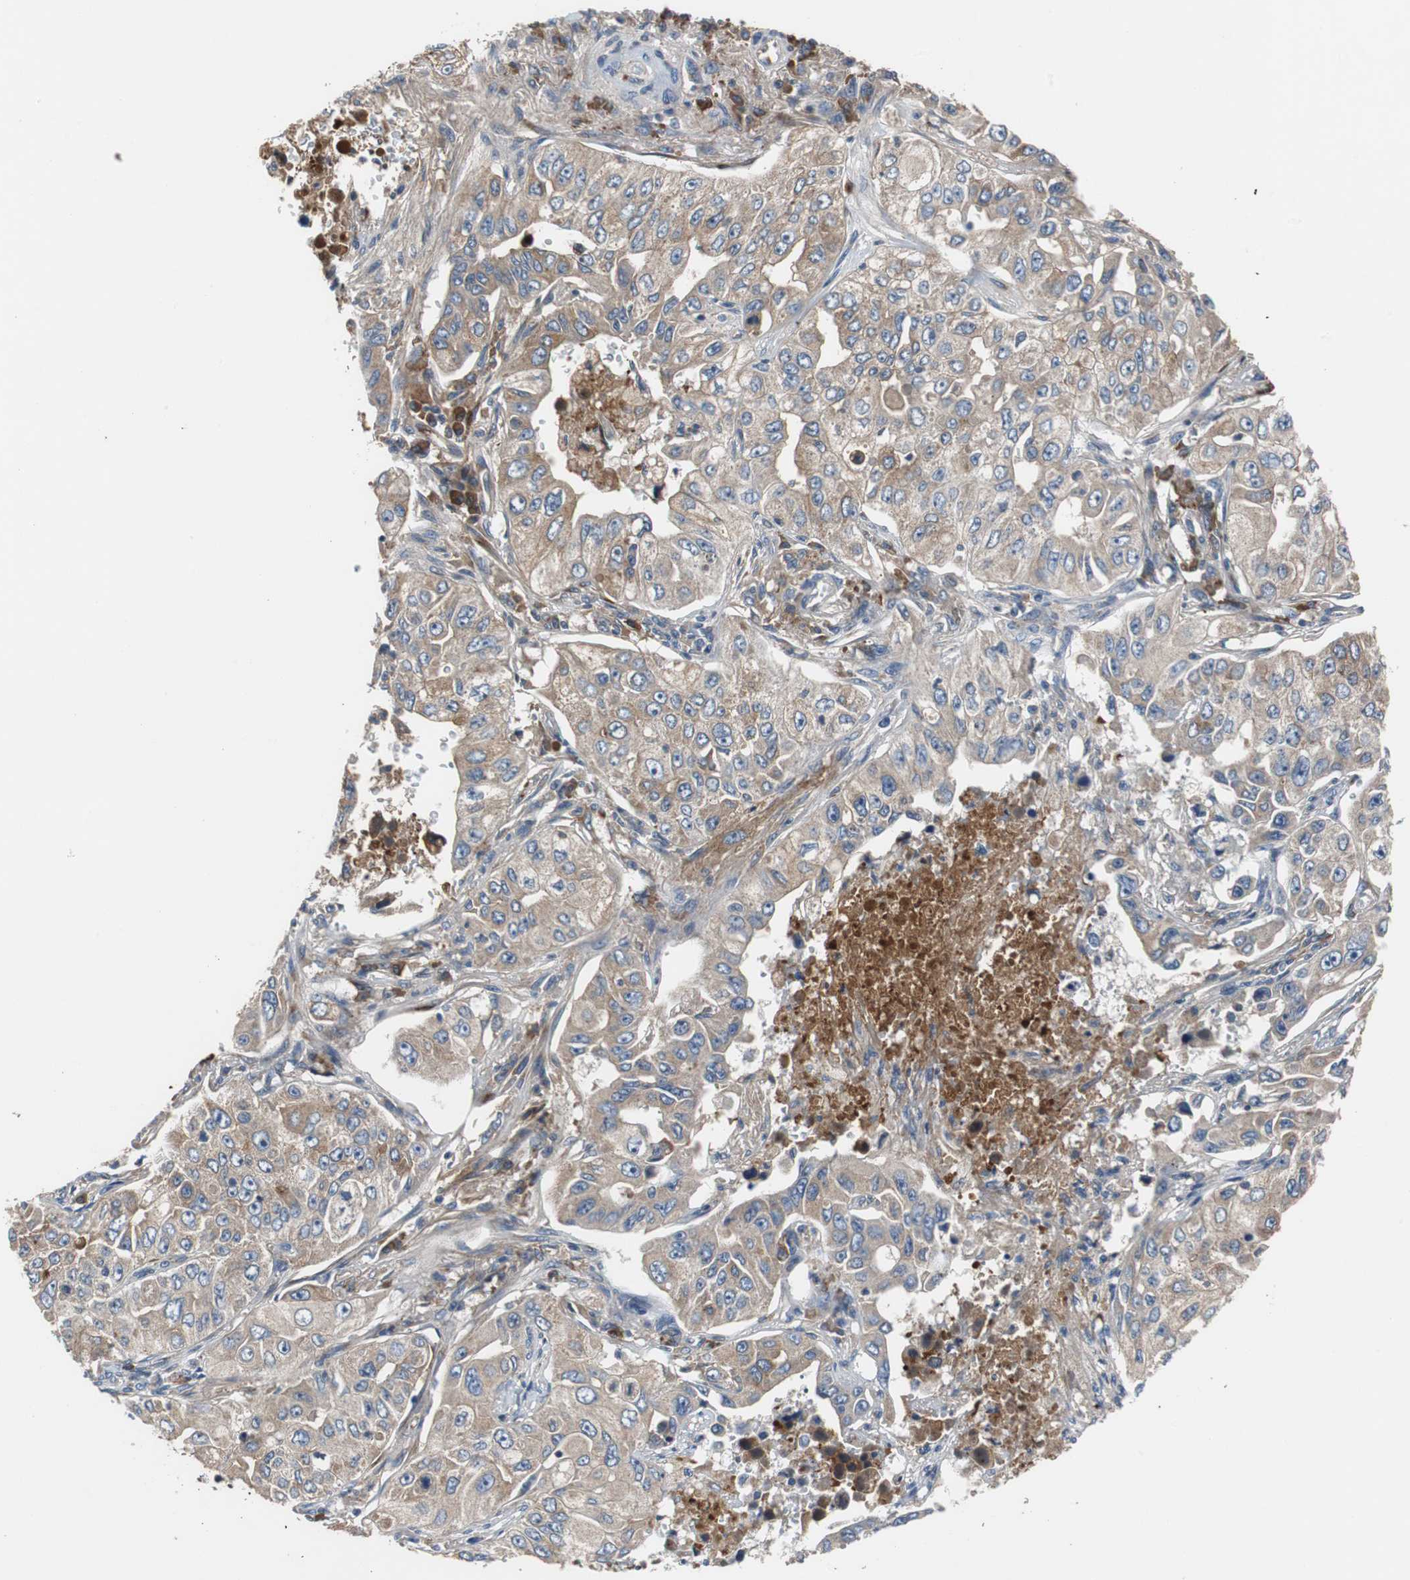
{"staining": {"intensity": "moderate", "quantity": ">75%", "location": "cytoplasmic/membranous"}, "tissue": "lung cancer", "cell_type": "Tumor cells", "image_type": "cancer", "snomed": [{"axis": "morphology", "description": "Adenocarcinoma, NOS"}, {"axis": "topography", "description": "Lung"}], "caption": "Immunohistochemistry of lung cancer demonstrates medium levels of moderate cytoplasmic/membranous expression in approximately >75% of tumor cells. The protein is stained brown, and the nuclei are stained in blue (DAB IHC with brightfield microscopy, high magnification).", "gene": "SORT1", "patient": {"sex": "male", "age": 84}}